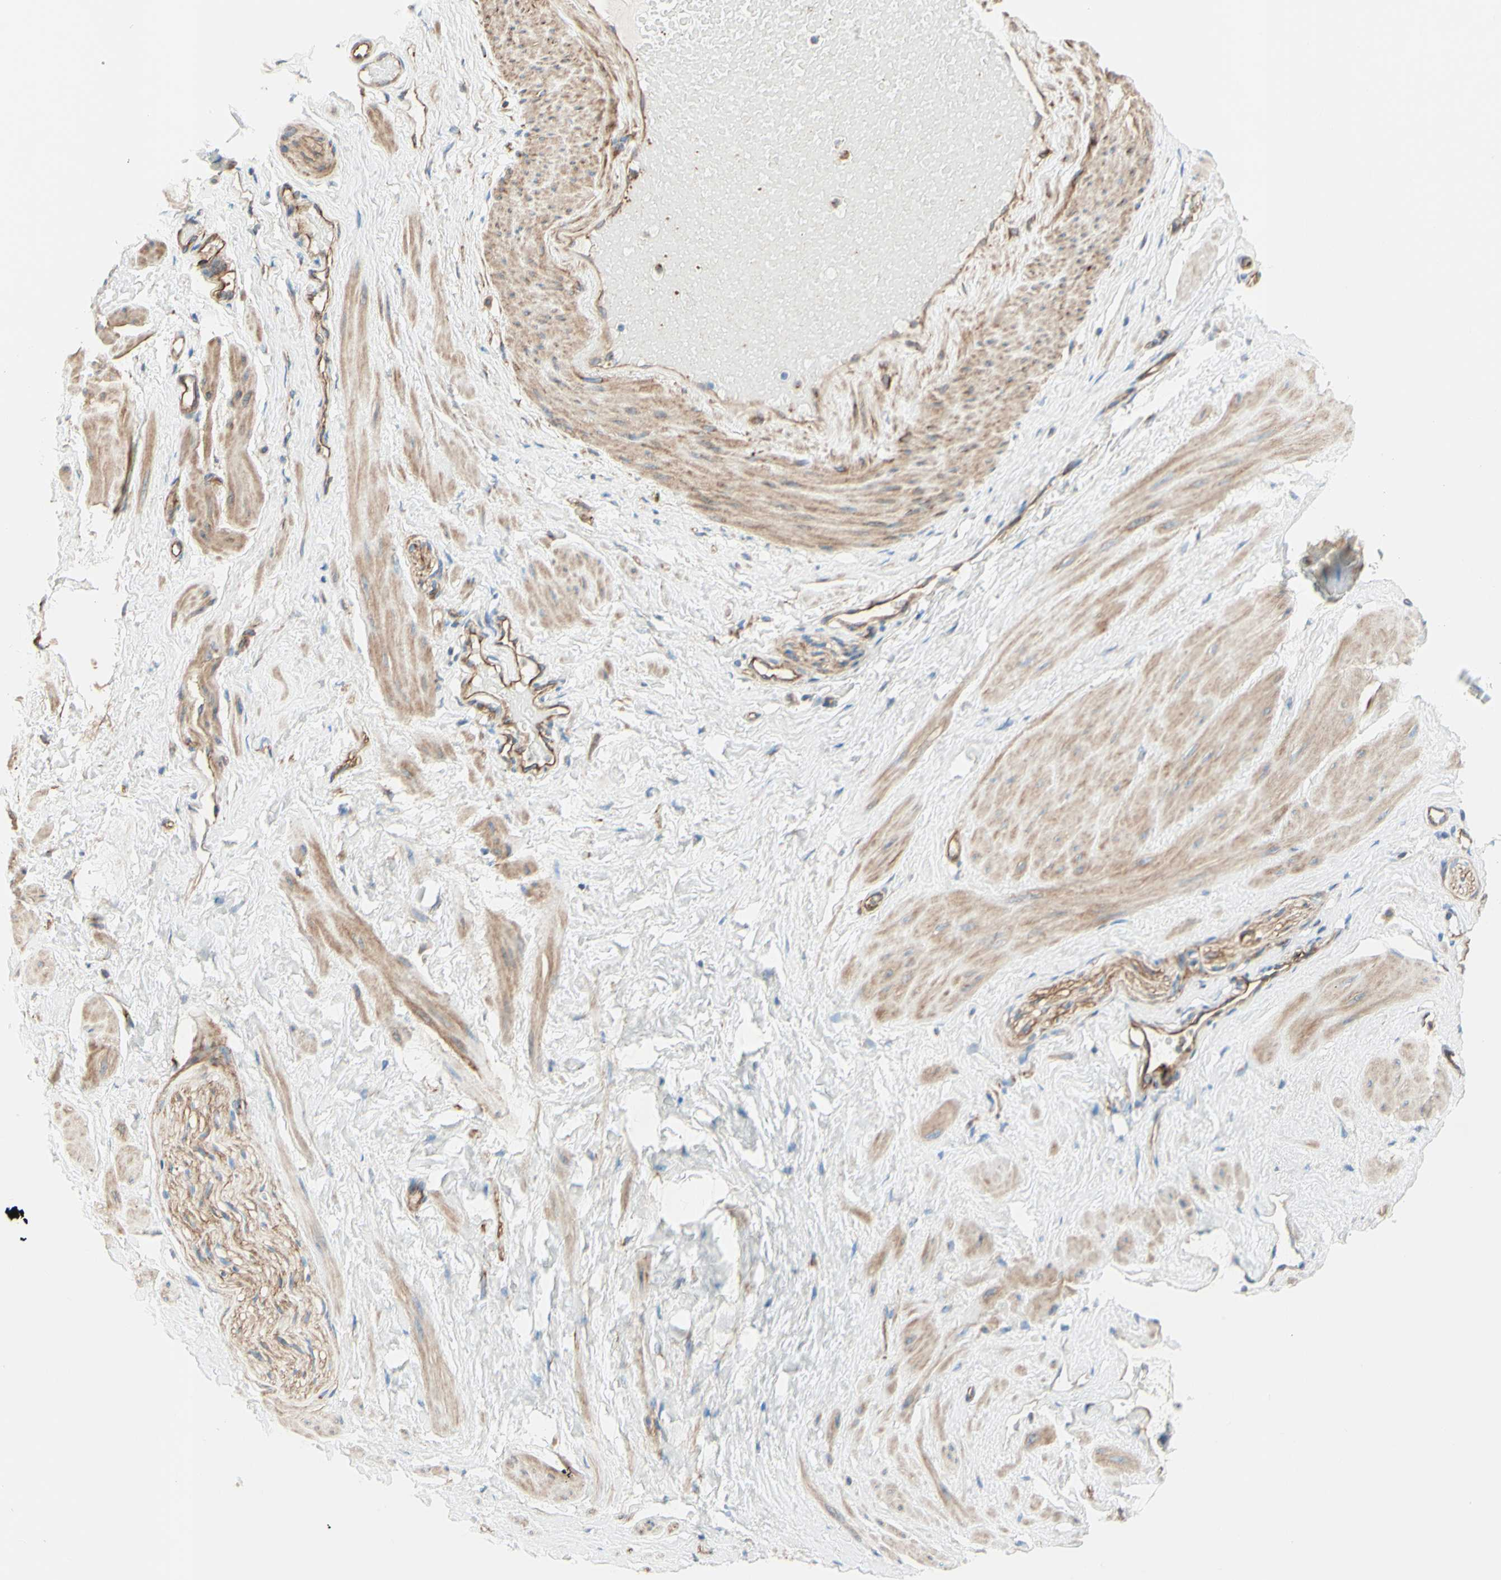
{"staining": {"intensity": "moderate", "quantity": ">75%", "location": "cytoplasmic/membranous"}, "tissue": "adipose tissue", "cell_type": "Adipocytes", "image_type": "normal", "snomed": [{"axis": "morphology", "description": "Normal tissue, NOS"}, {"axis": "topography", "description": "Soft tissue"}, {"axis": "topography", "description": "Vascular tissue"}], "caption": "Protein expression analysis of unremarkable human adipose tissue reveals moderate cytoplasmic/membranous staining in approximately >75% of adipocytes. (DAB IHC, brown staining for protein, blue staining for nuclei).", "gene": "ENDOD1", "patient": {"sex": "female", "age": 35}}